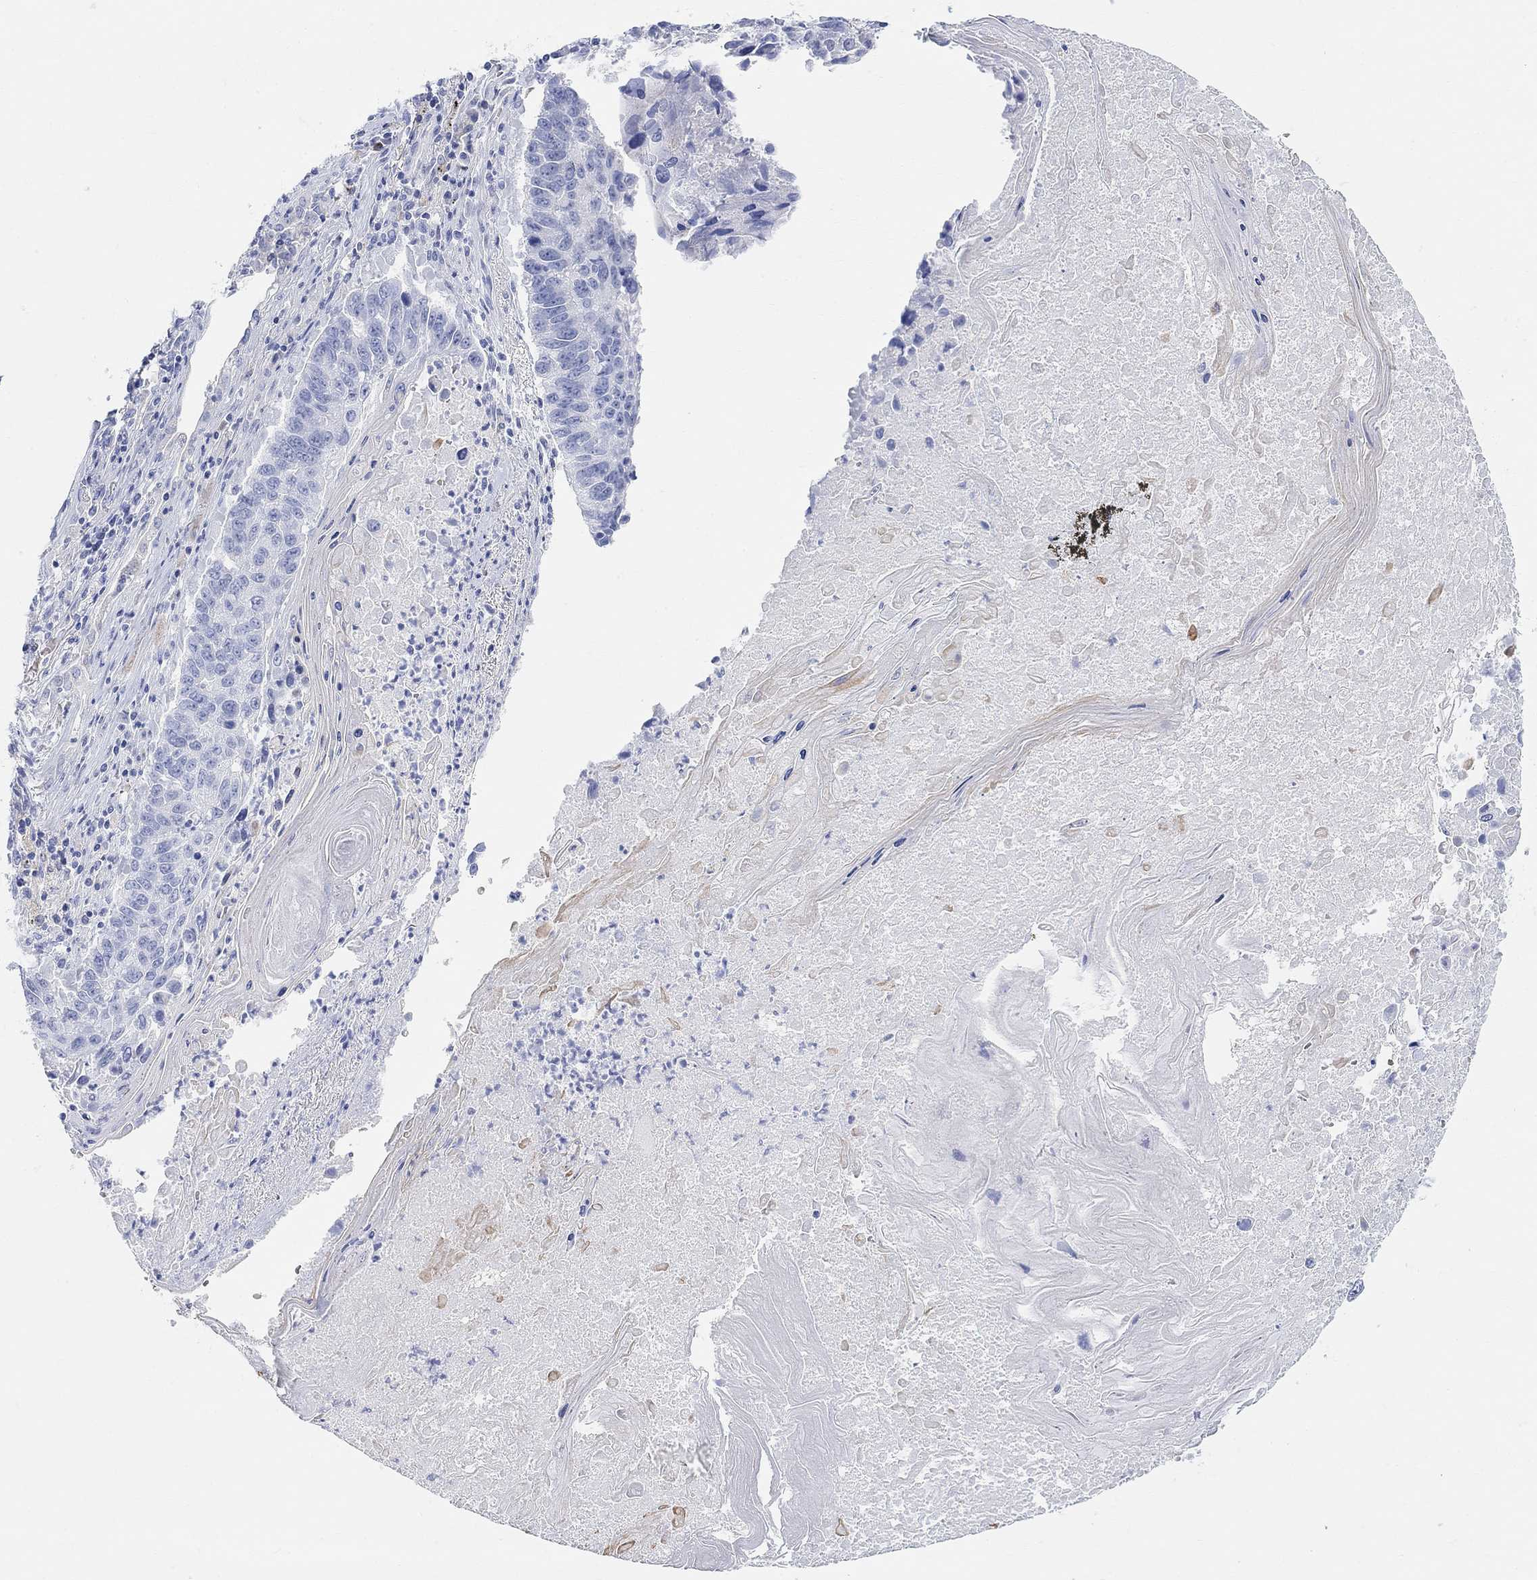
{"staining": {"intensity": "negative", "quantity": "none", "location": "none"}, "tissue": "lung cancer", "cell_type": "Tumor cells", "image_type": "cancer", "snomed": [{"axis": "morphology", "description": "Squamous cell carcinoma, NOS"}, {"axis": "topography", "description": "Lung"}], "caption": "DAB (3,3'-diaminobenzidine) immunohistochemical staining of human lung cancer (squamous cell carcinoma) displays no significant positivity in tumor cells.", "gene": "RETNLB", "patient": {"sex": "male", "age": 73}}